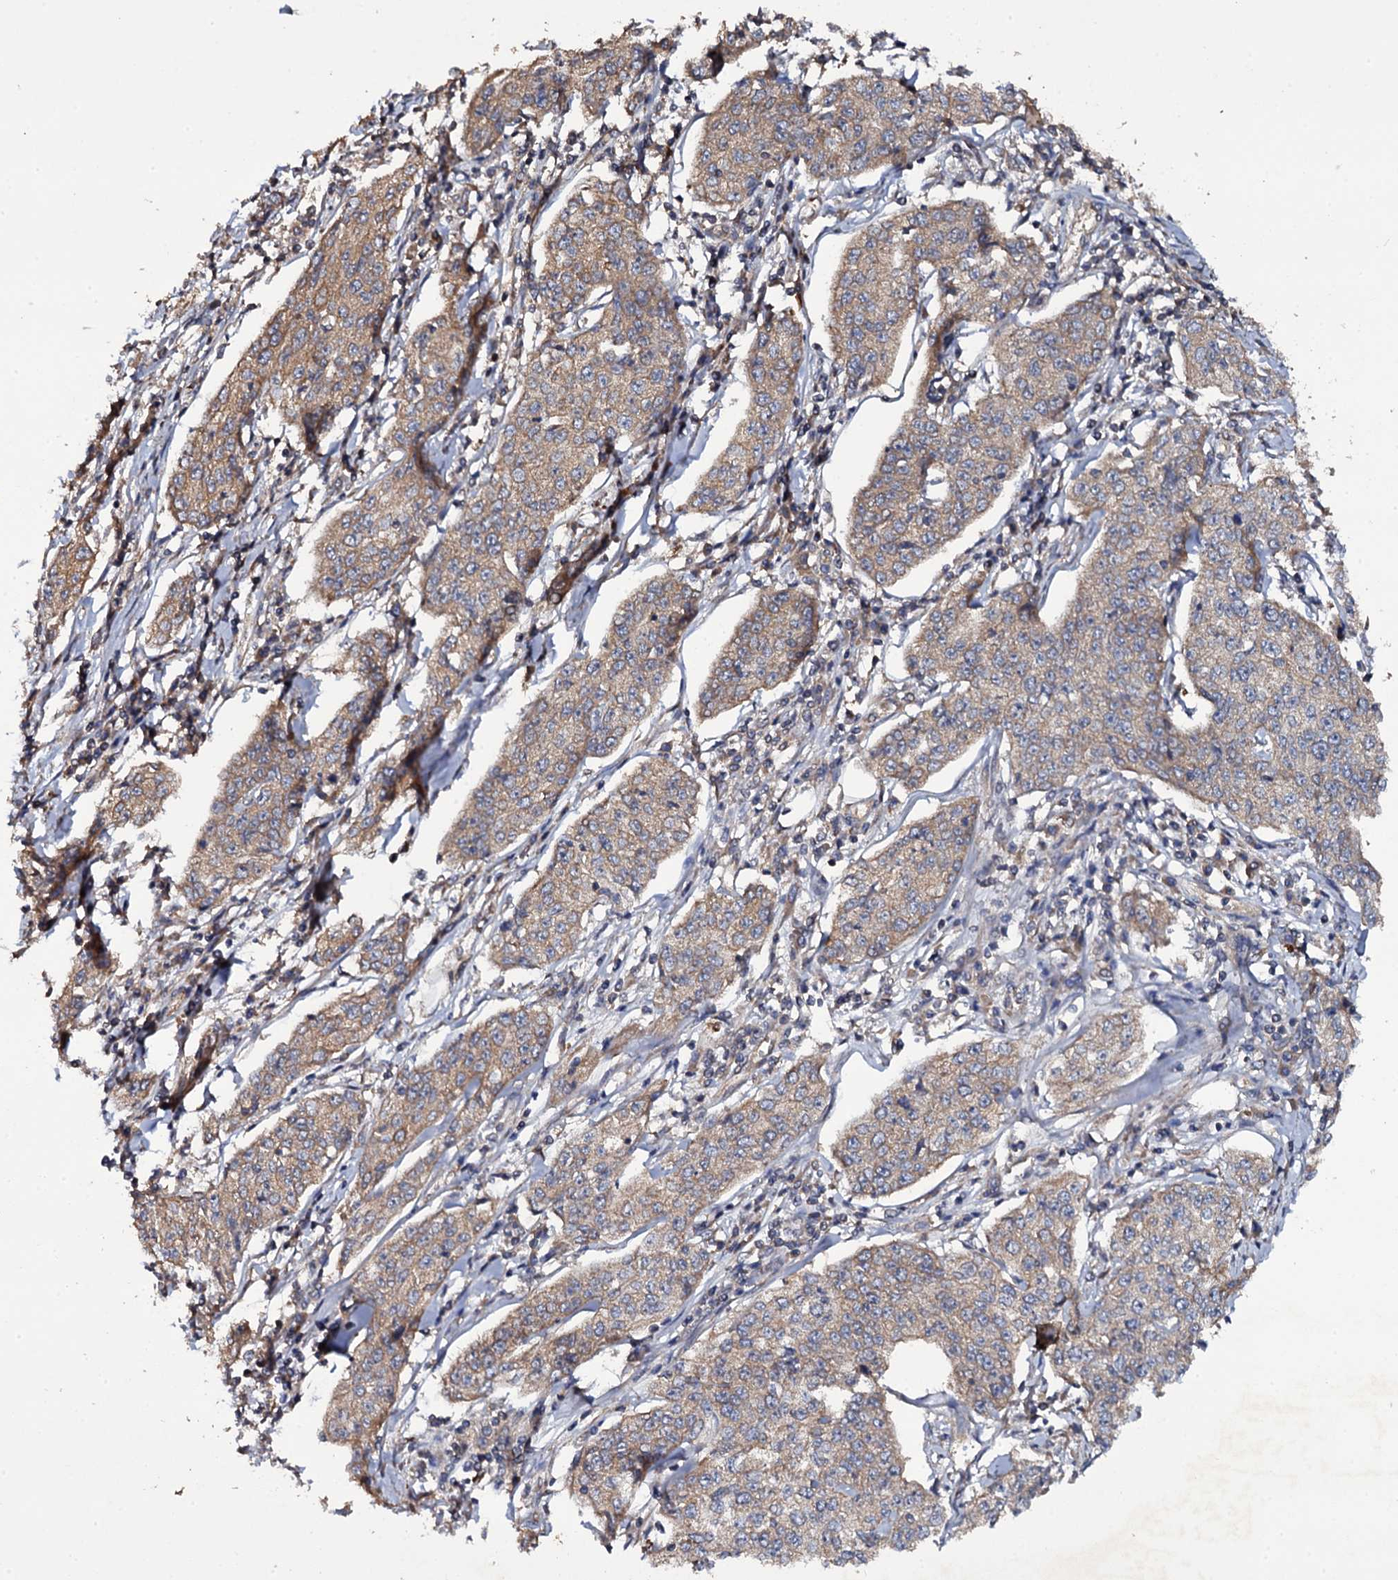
{"staining": {"intensity": "weak", "quantity": ">75%", "location": "cytoplasmic/membranous"}, "tissue": "cervical cancer", "cell_type": "Tumor cells", "image_type": "cancer", "snomed": [{"axis": "morphology", "description": "Squamous cell carcinoma, NOS"}, {"axis": "topography", "description": "Cervix"}], "caption": "A low amount of weak cytoplasmic/membranous staining is identified in approximately >75% of tumor cells in cervical cancer tissue. (IHC, brightfield microscopy, high magnification).", "gene": "TTC23", "patient": {"sex": "female", "age": 35}}